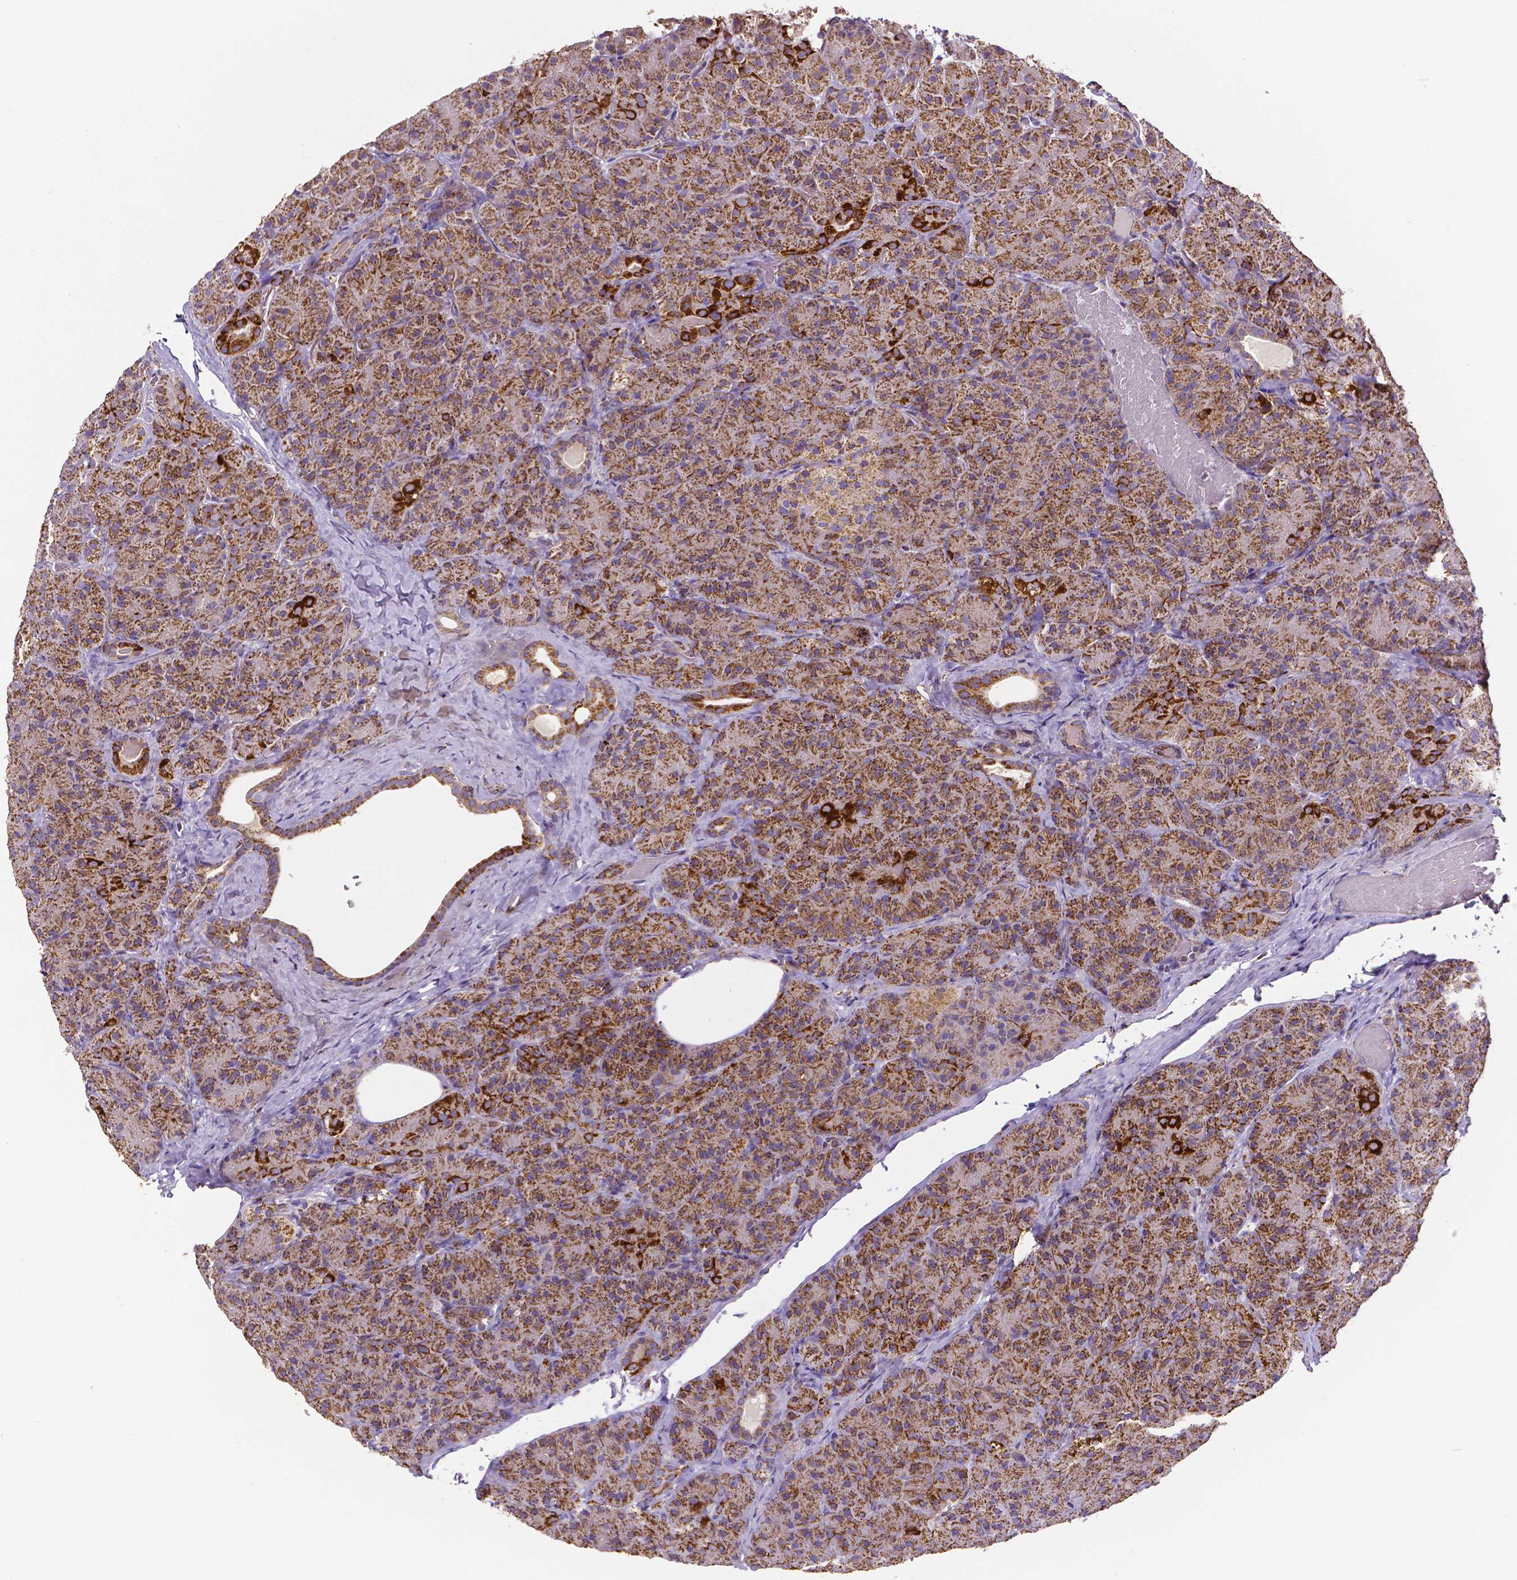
{"staining": {"intensity": "strong", "quantity": ">75%", "location": "cytoplasmic/membranous"}, "tissue": "pancreas", "cell_type": "Exocrine glandular cells", "image_type": "normal", "snomed": [{"axis": "morphology", "description": "Normal tissue, NOS"}, {"axis": "topography", "description": "Pancreas"}], "caption": "Immunohistochemistry (IHC) photomicrograph of benign pancreas: pancreas stained using immunohistochemistry exhibits high levels of strong protein expression localized specifically in the cytoplasmic/membranous of exocrine glandular cells, appearing as a cytoplasmic/membranous brown color.", "gene": "MACC1", "patient": {"sex": "male", "age": 57}}